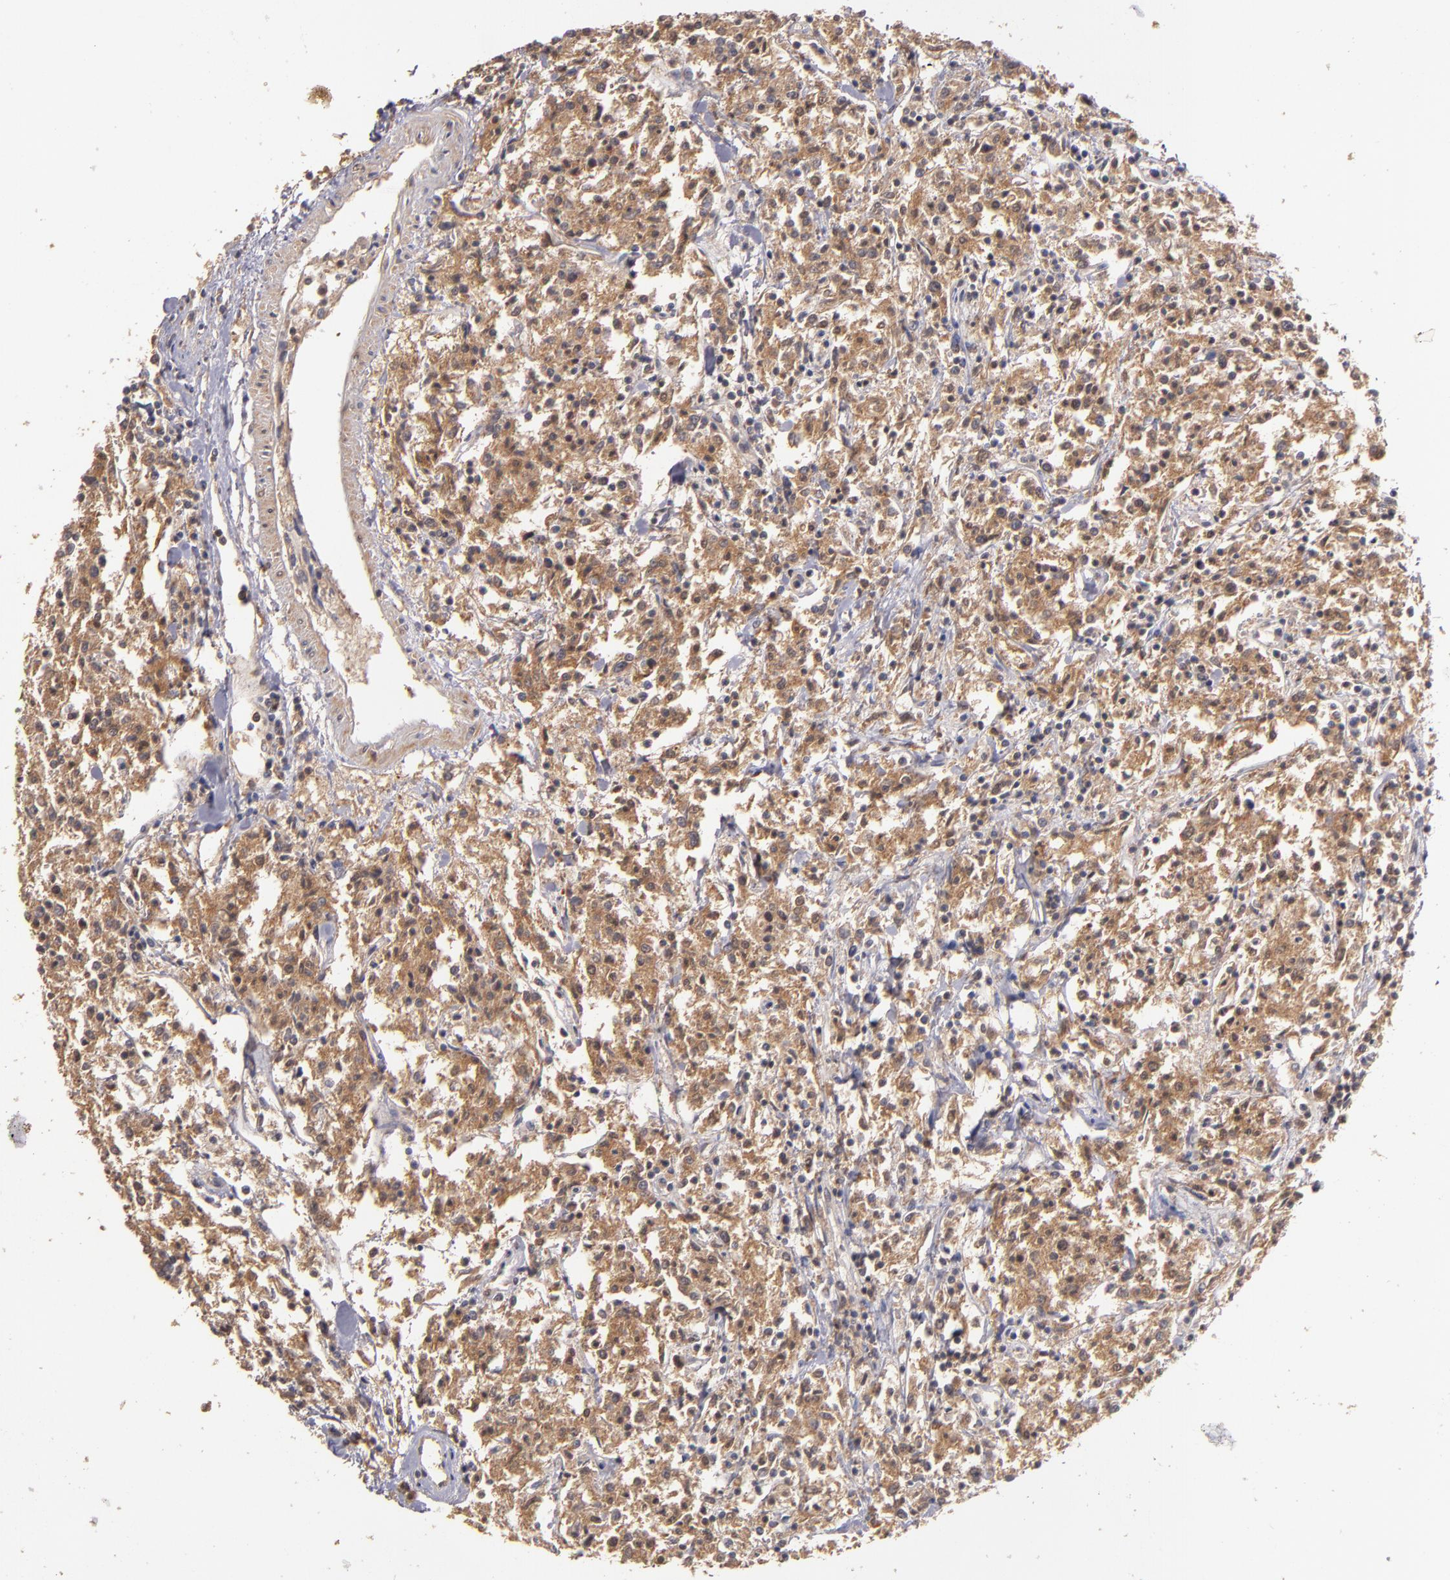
{"staining": {"intensity": "moderate", "quantity": ">75%", "location": "cytoplasmic/membranous"}, "tissue": "lymphoma", "cell_type": "Tumor cells", "image_type": "cancer", "snomed": [{"axis": "morphology", "description": "Malignant lymphoma, non-Hodgkin's type, Low grade"}, {"axis": "topography", "description": "Small intestine"}], "caption": "Moderate cytoplasmic/membranous positivity is present in approximately >75% of tumor cells in lymphoma. The staining was performed using DAB (3,3'-diaminobenzidine) to visualize the protein expression in brown, while the nuclei were stained in blue with hematoxylin (Magnification: 20x).", "gene": "UPF3B", "patient": {"sex": "female", "age": 59}}